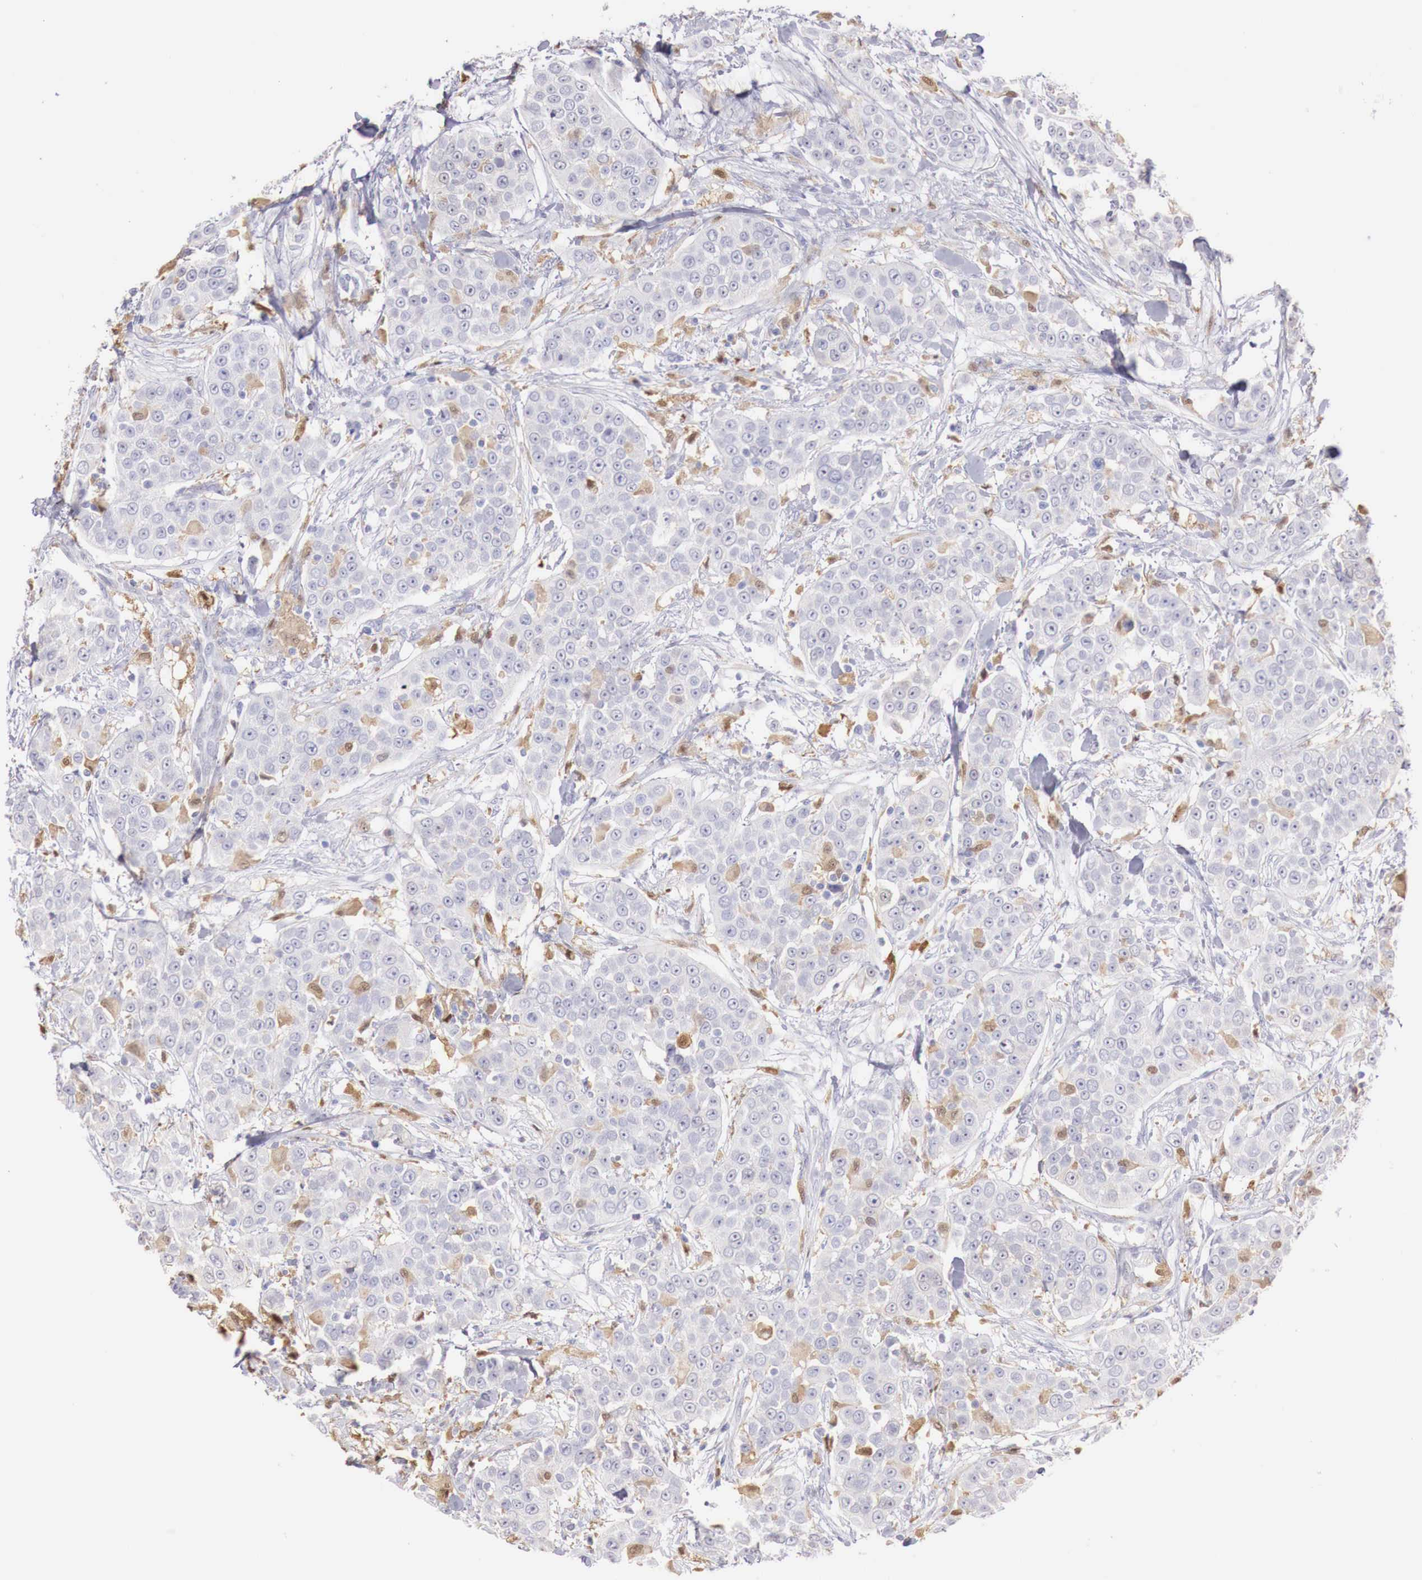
{"staining": {"intensity": "negative", "quantity": "none", "location": "none"}, "tissue": "urothelial cancer", "cell_type": "Tumor cells", "image_type": "cancer", "snomed": [{"axis": "morphology", "description": "Urothelial carcinoma, High grade"}, {"axis": "topography", "description": "Urinary bladder"}], "caption": "High-grade urothelial carcinoma stained for a protein using immunohistochemistry (IHC) demonstrates no staining tumor cells.", "gene": "RENBP", "patient": {"sex": "female", "age": 80}}